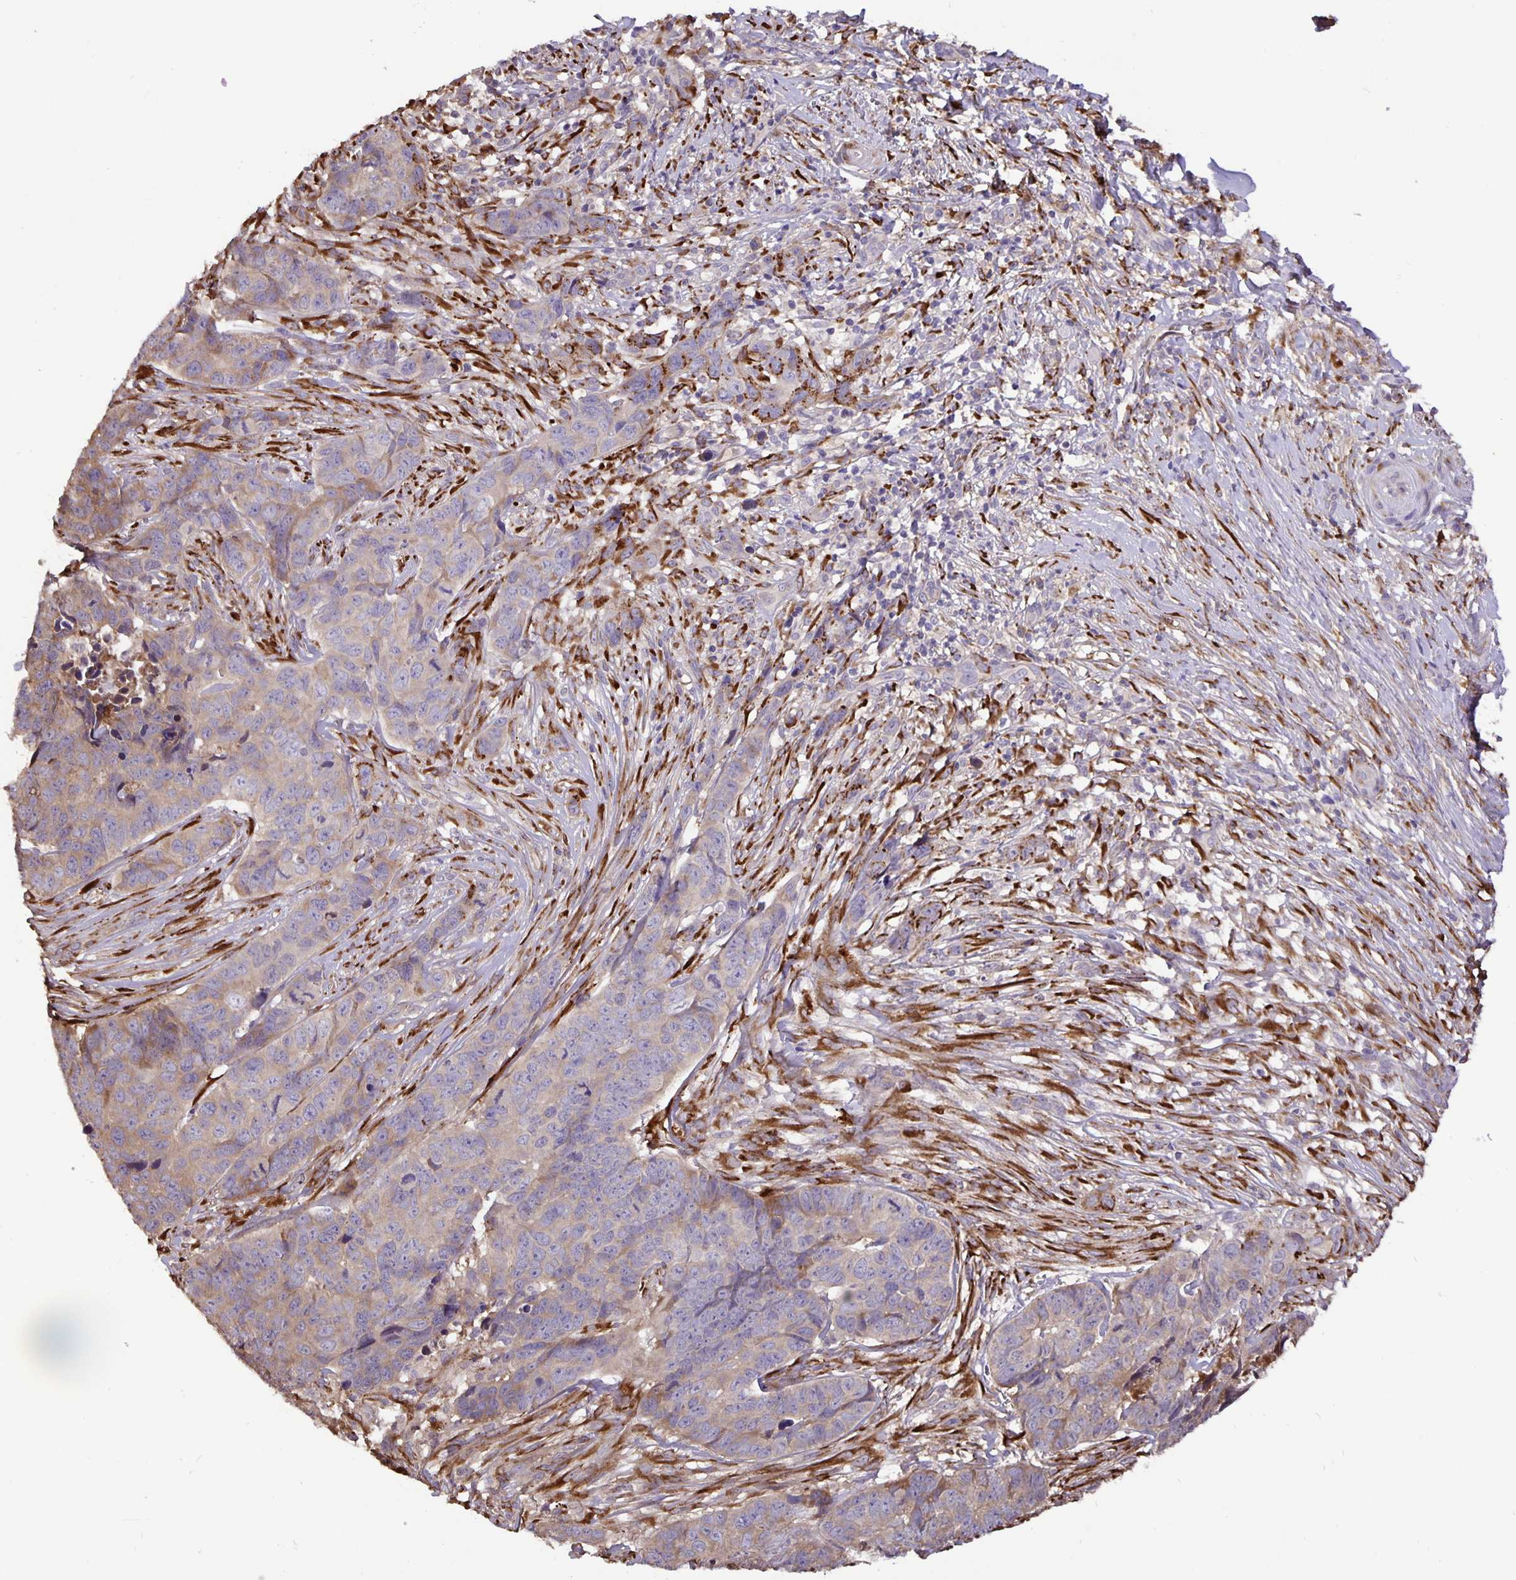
{"staining": {"intensity": "weak", "quantity": "25%-75%", "location": "cytoplasmic/membranous"}, "tissue": "skin cancer", "cell_type": "Tumor cells", "image_type": "cancer", "snomed": [{"axis": "morphology", "description": "Basal cell carcinoma"}, {"axis": "topography", "description": "Skin"}], "caption": "Protein staining of basal cell carcinoma (skin) tissue reveals weak cytoplasmic/membranous positivity in about 25%-75% of tumor cells. The staining is performed using DAB brown chromogen to label protein expression. The nuclei are counter-stained blue using hematoxylin.", "gene": "EML6", "patient": {"sex": "female", "age": 82}}